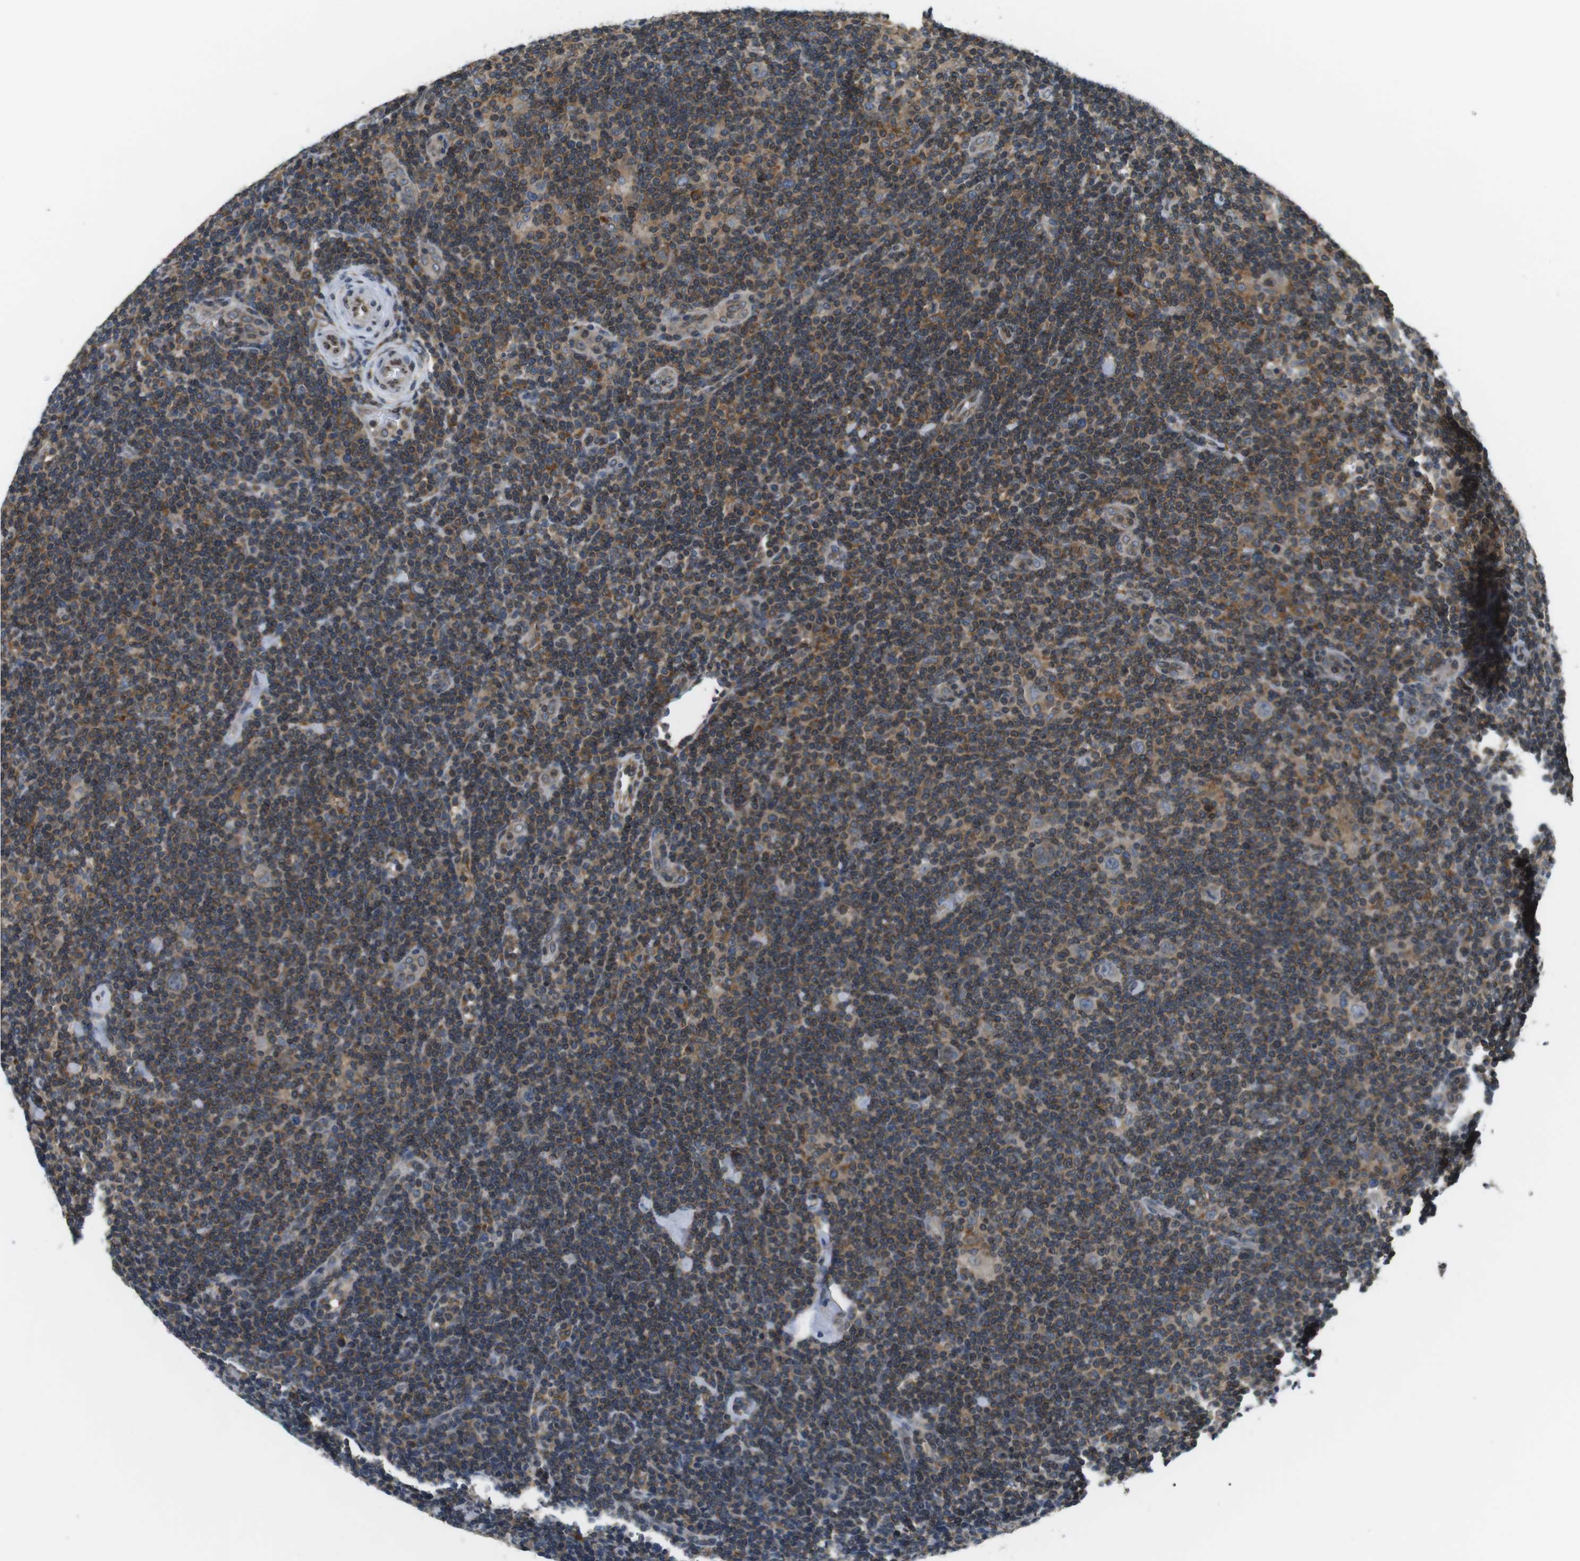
{"staining": {"intensity": "weak", "quantity": "25%-75%", "location": "cytoplasmic/membranous"}, "tissue": "lymphoma", "cell_type": "Tumor cells", "image_type": "cancer", "snomed": [{"axis": "morphology", "description": "Hodgkin's disease, NOS"}, {"axis": "topography", "description": "Lymph node"}], "caption": "DAB immunohistochemical staining of lymphoma demonstrates weak cytoplasmic/membranous protein expression in approximately 25%-75% of tumor cells.", "gene": "TMX4", "patient": {"sex": "female", "age": 57}}